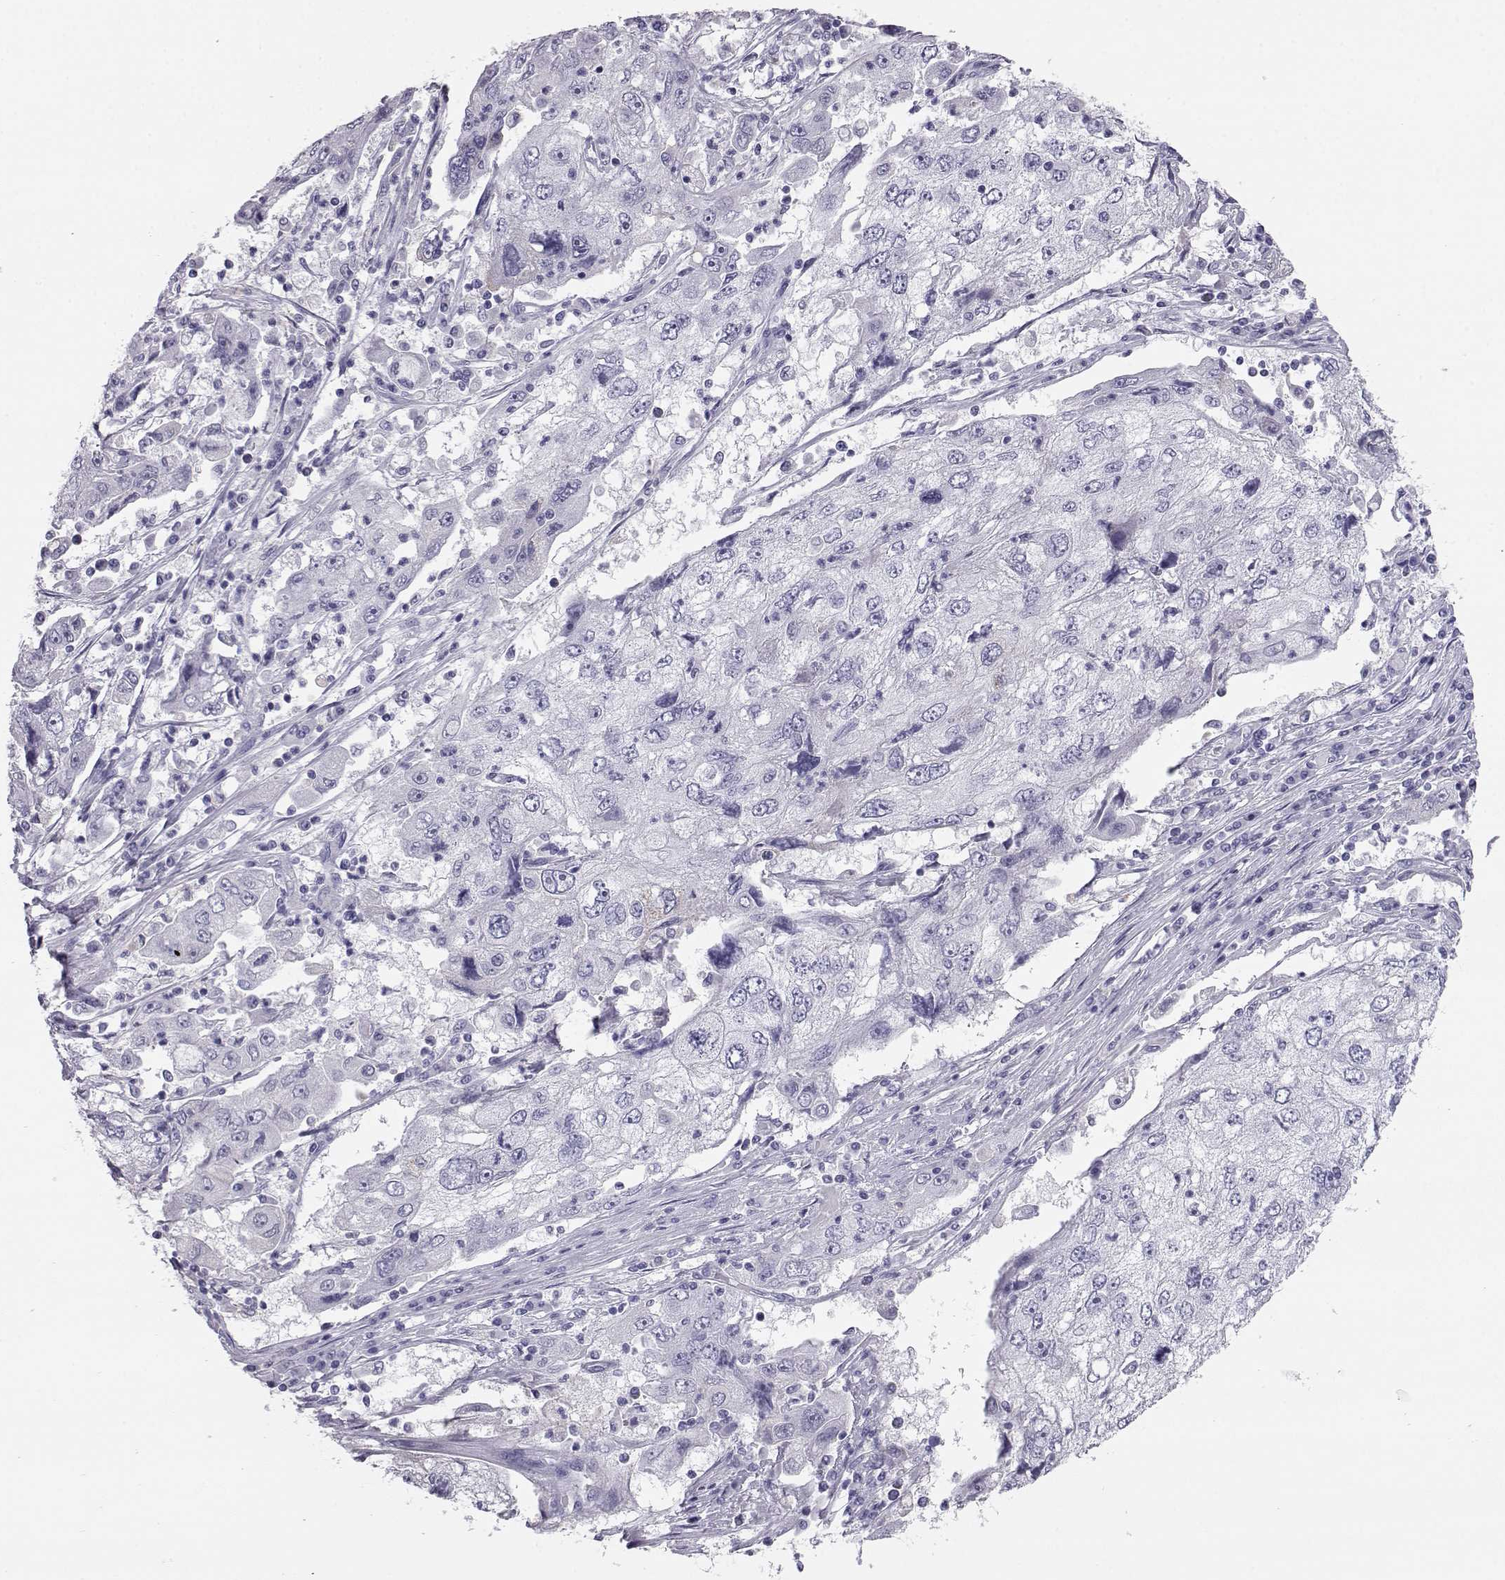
{"staining": {"intensity": "negative", "quantity": "none", "location": "none"}, "tissue": "cervical cancer", "cell_type": "Tumor cells", "image_type": "cancer", "snomed": [{"axis": "morphology", "description": "Squamous cell carcinoma, NOS"}, {"axis": "topography", "description": "Cervix"}], "caption": "This is an immunohistochemistry (IHC) image of human cervical cancer. There is no positivity in tumor cells.", "gene": "ITLN2", "patient": {"sex": "female", "age": 36}}